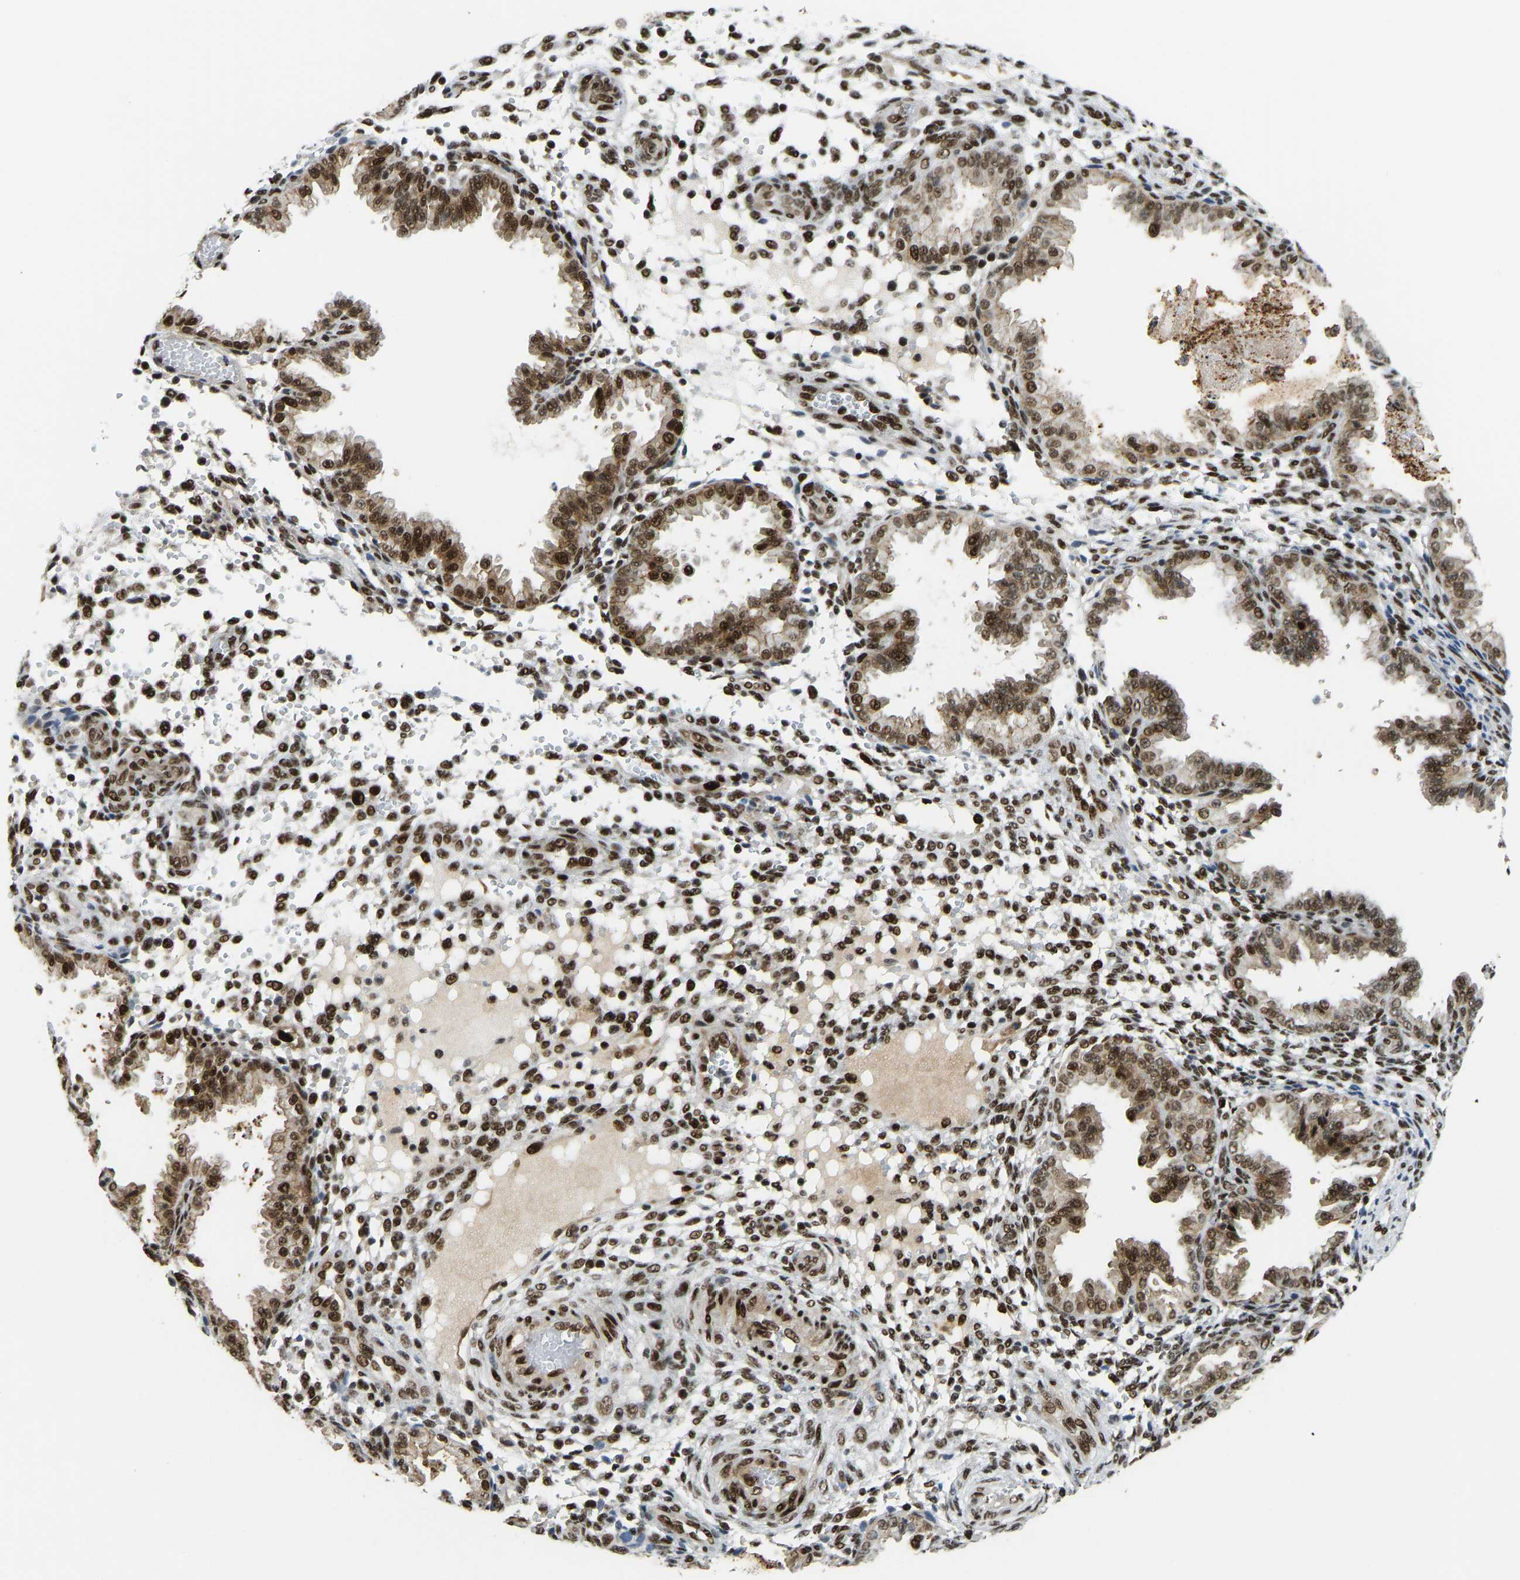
{"staining": {"intensity": "strong", "quantity": "25%-75%", "location": "nuclear"}, "tissue": "endometrium", "cell_type": "Cells in endometrial stroma", "image_type": "normal", "snomed": [{"axis": "morphology", "description": "Normal tissue, NOS"}, {"axis": "topography", "description": "Endometrium"}], "caption": "Immunohistochemistry staining of normal endometrium, which shows high levels of strong nuclear expression in approximately 25%-75% of cells in endometrial stroma indicating strong nuclear protein expression. The staining was performed using DAB (3,3'-diaminobenzidine) (brown) for protein detection and nuclei were counterstained in hematoxylin (blue).", "gene": "FOXK1", "patient": {"sex": "female", "age": 33}}